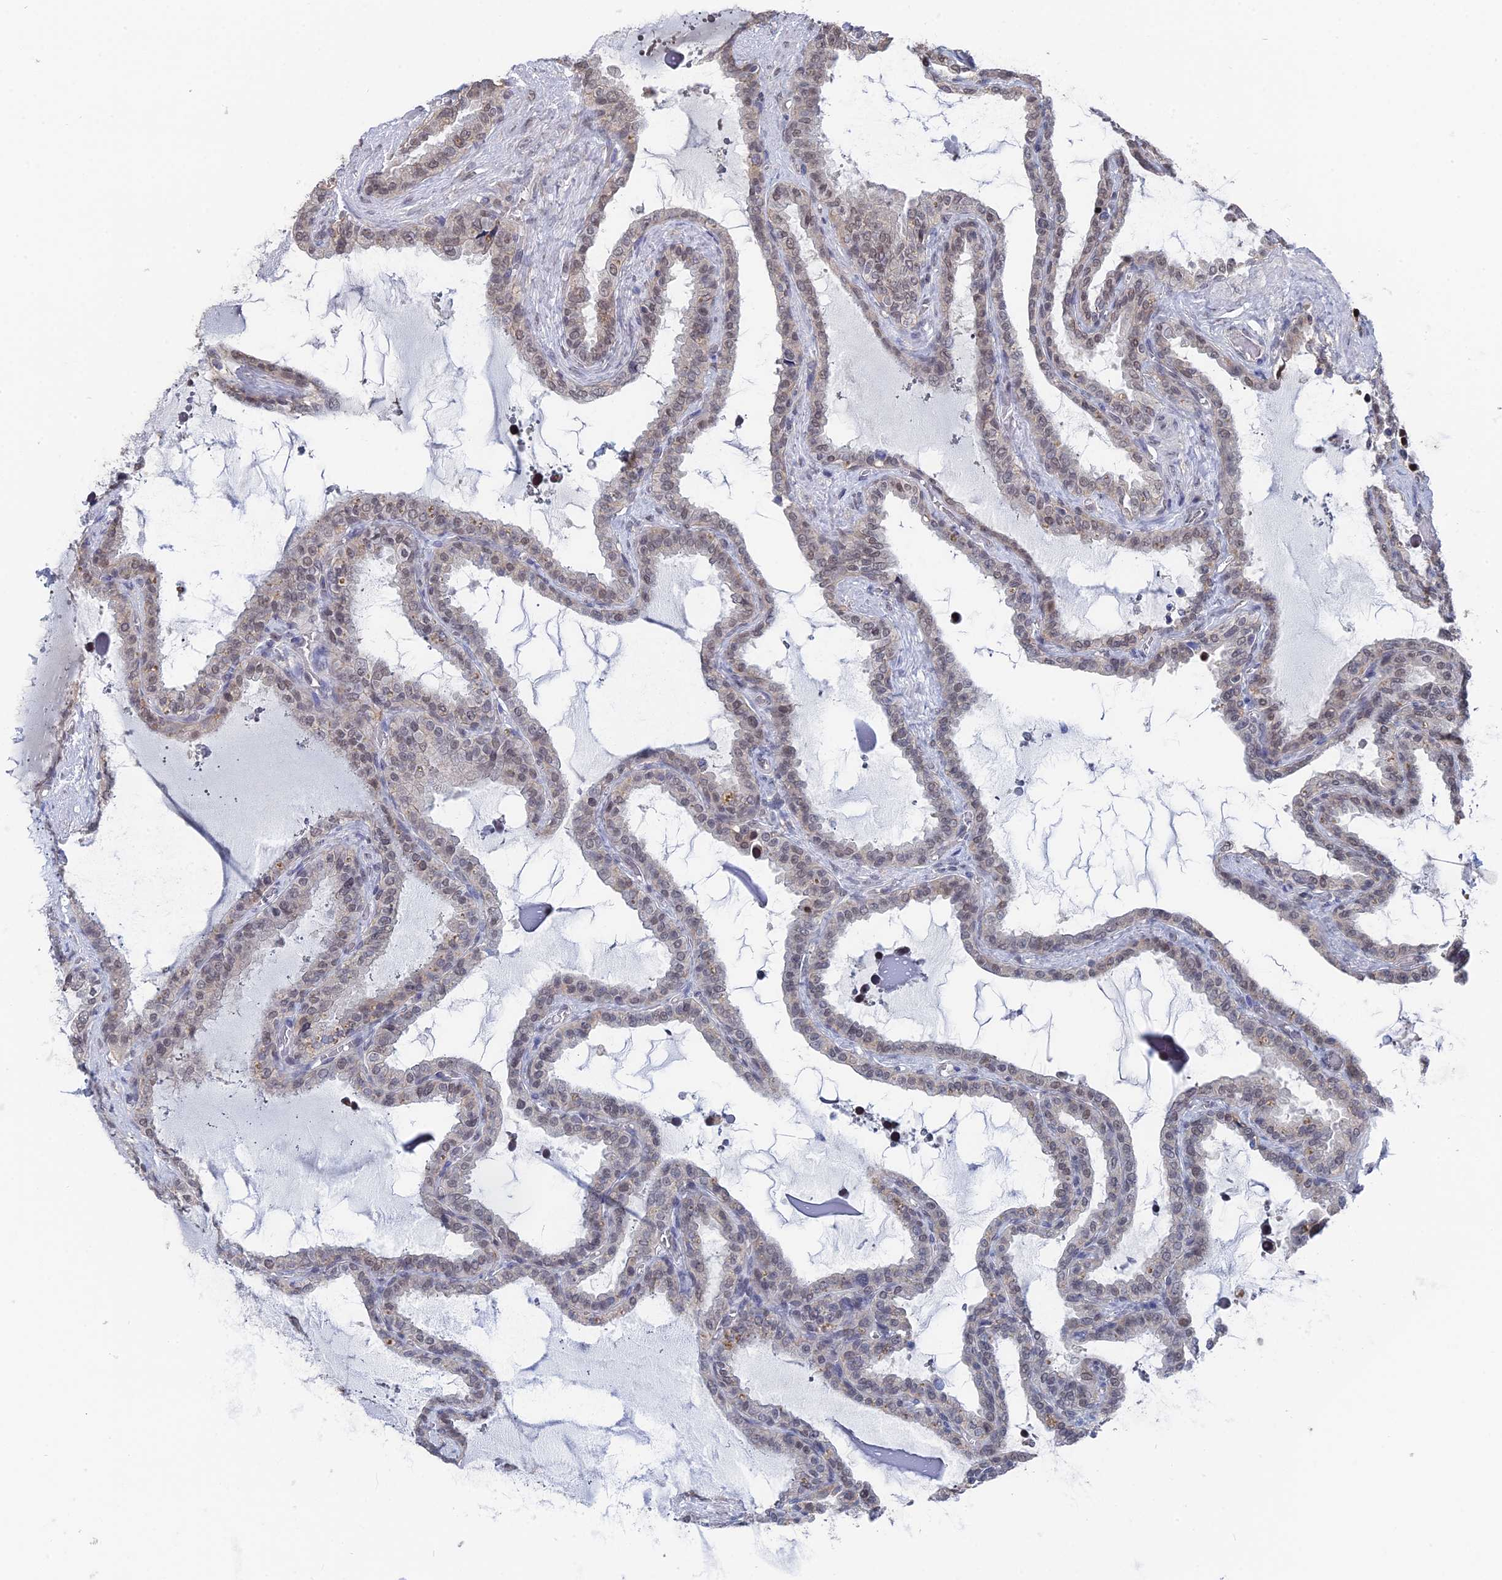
{"staining": {"intensity": "weak", "quantity": "25%-75%", "location": "cytoplasmic/membranous,nuclear"}, "tissue": "seminal vesicle", "cell_type": "Glandular cells", "image_type": "normal", "snomed": [{"axis": "morphology", "description": "Normal tissue, NOS"}, {"axis": "topography", "description": "Seminal veicle"}], "caption": "A brown stain labels weak cytoplasmic/membranous,nuclear staining of a protein in glandular cells of unremarkable seminal vesicle.", "gene": "TSSC4", "patient": {"sex": "male", "age": 46}}